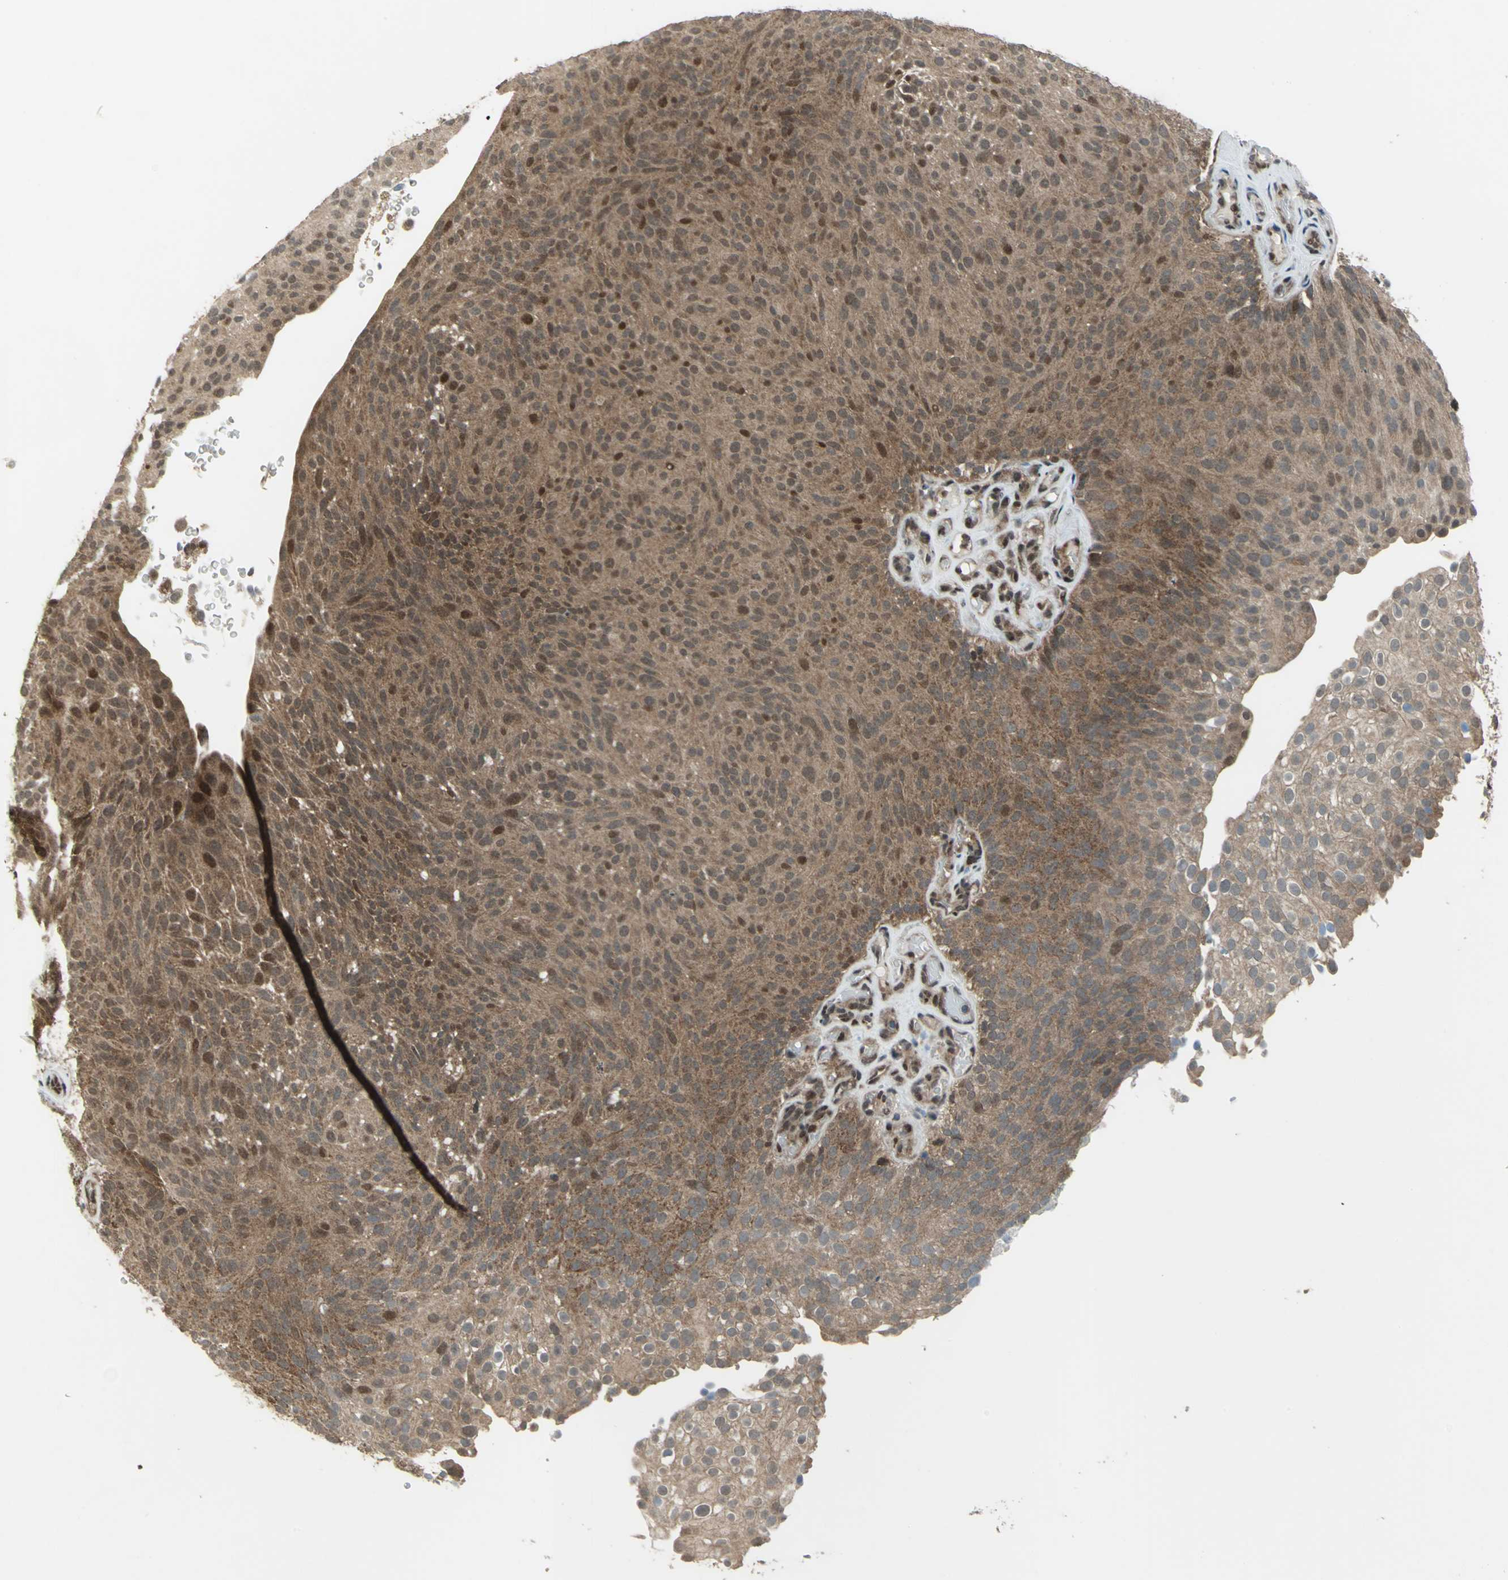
{"staining": {"intensity": "moderate", "quantity": ">75%", "location": "cytoplasmic/membranous,nuclear"}, "tissue": "urothelial cancer", "cell_type": "Tumor cells", "image_type": "cancer", "snomed": [{"axis": "morphology", "description": "Urothelial carcinoma, Low grade"}, {"axis": "topography", "description": "Urinary bladder"}], "caption": "A micrograph of low-grade urothelial carcinoma stained for a protein shows moderate cytoplasmic/membranous and nuclear brown staining in tumor cells.", "gene": "COPS5", "patient": {"sex": "male", "age": 78}}